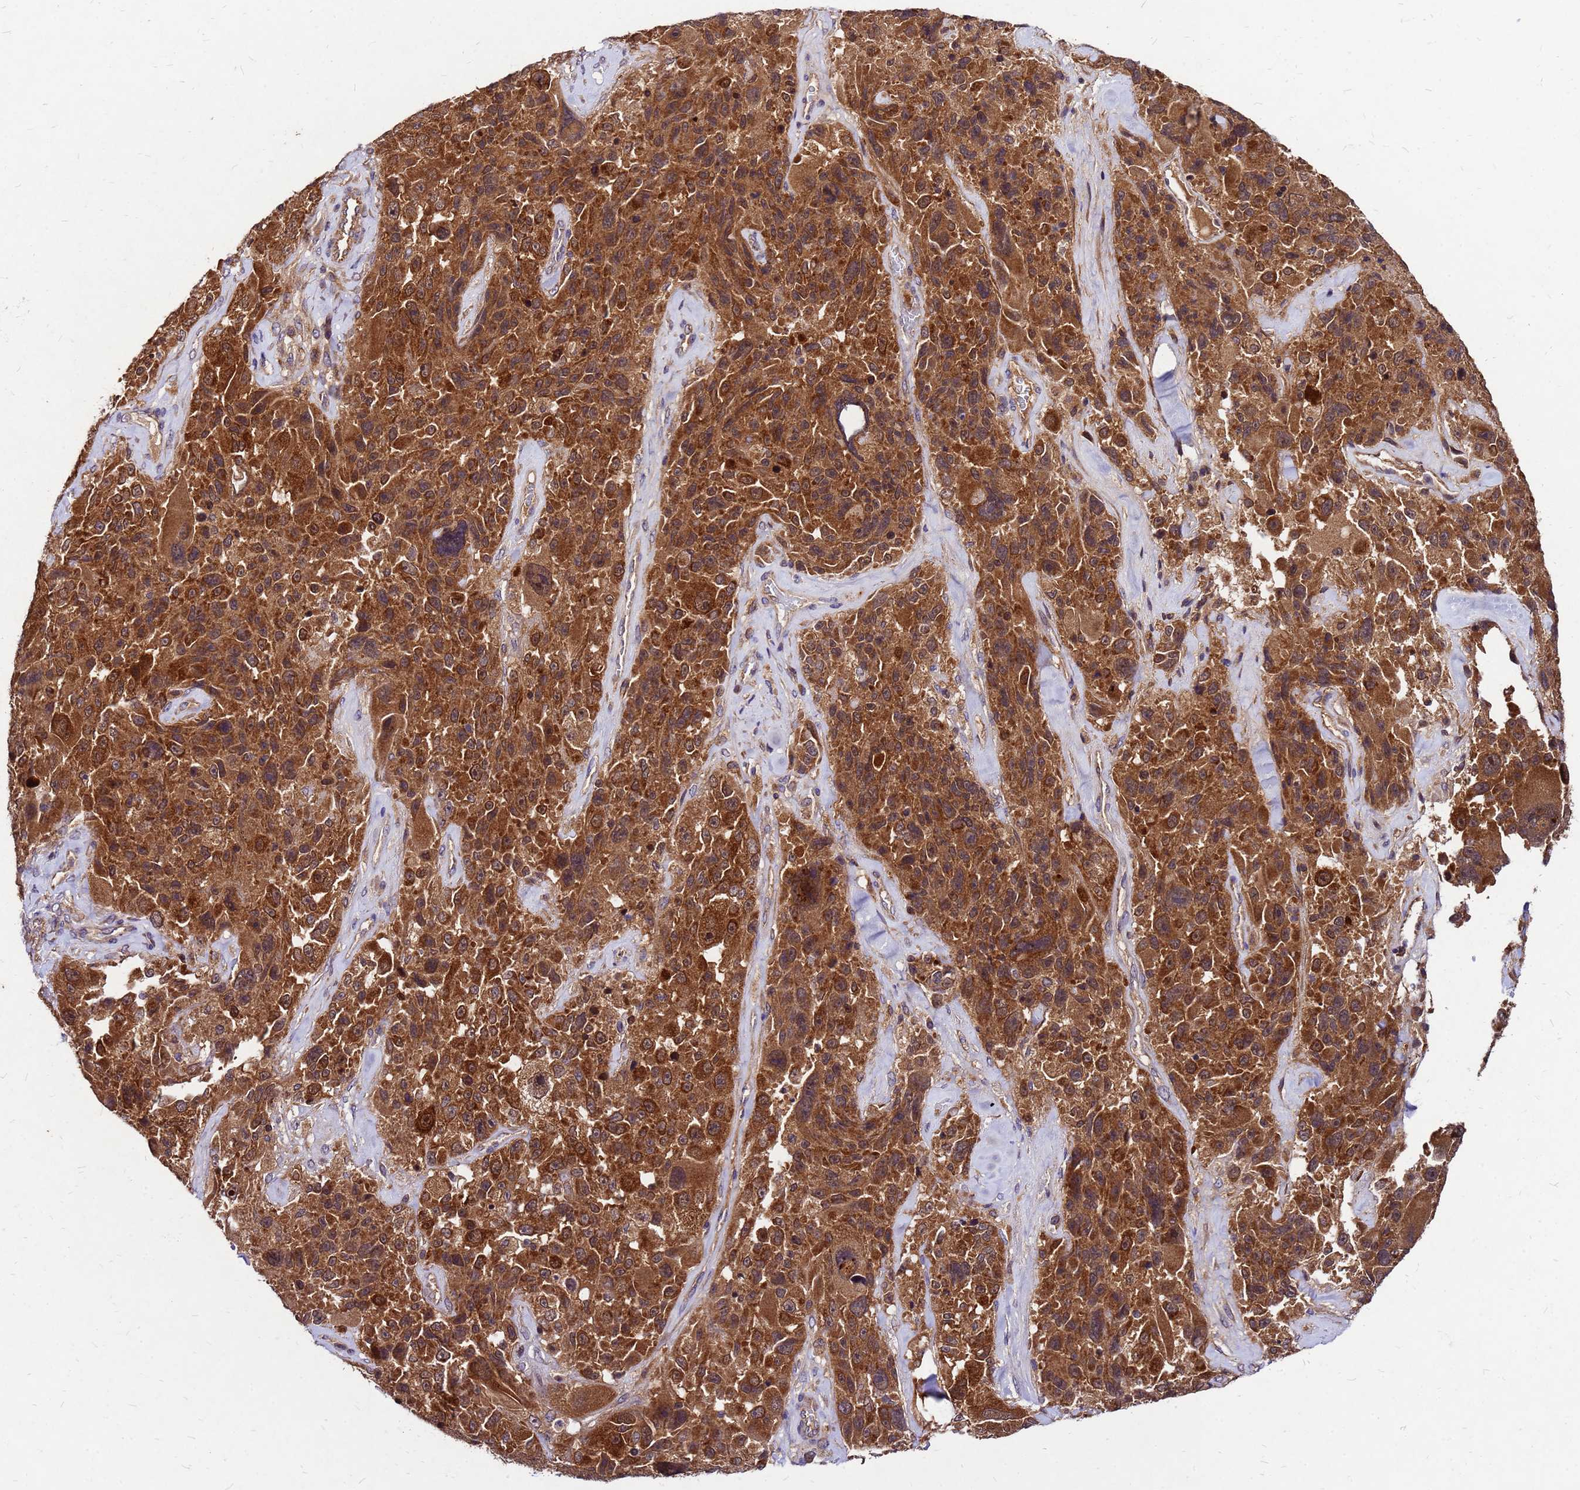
{"staining": {"intensity": "strong", "quantity": ">75%", "location": "cytoplasmic/membranous"}, "tissue": "melanoma", "cell_type": "Tumor cells", "image_type": "cancer", "snomed": [{"axis": "morphology", "description": "Malignant melanoma, Metastatic site"}, {"axis": "topography", "description": "Lymph node"}], "caption": "IHC (DAB) staining of malignant melanoma (metastatic site) shows strong cytoplasmic/membranous protein positivity in approximately >75% of tumor cells. The protein is shown in brown color, while the nuclei are stained blue.", "gene": "DUSP23", "patient": {"sex": "male", "age": 62}}